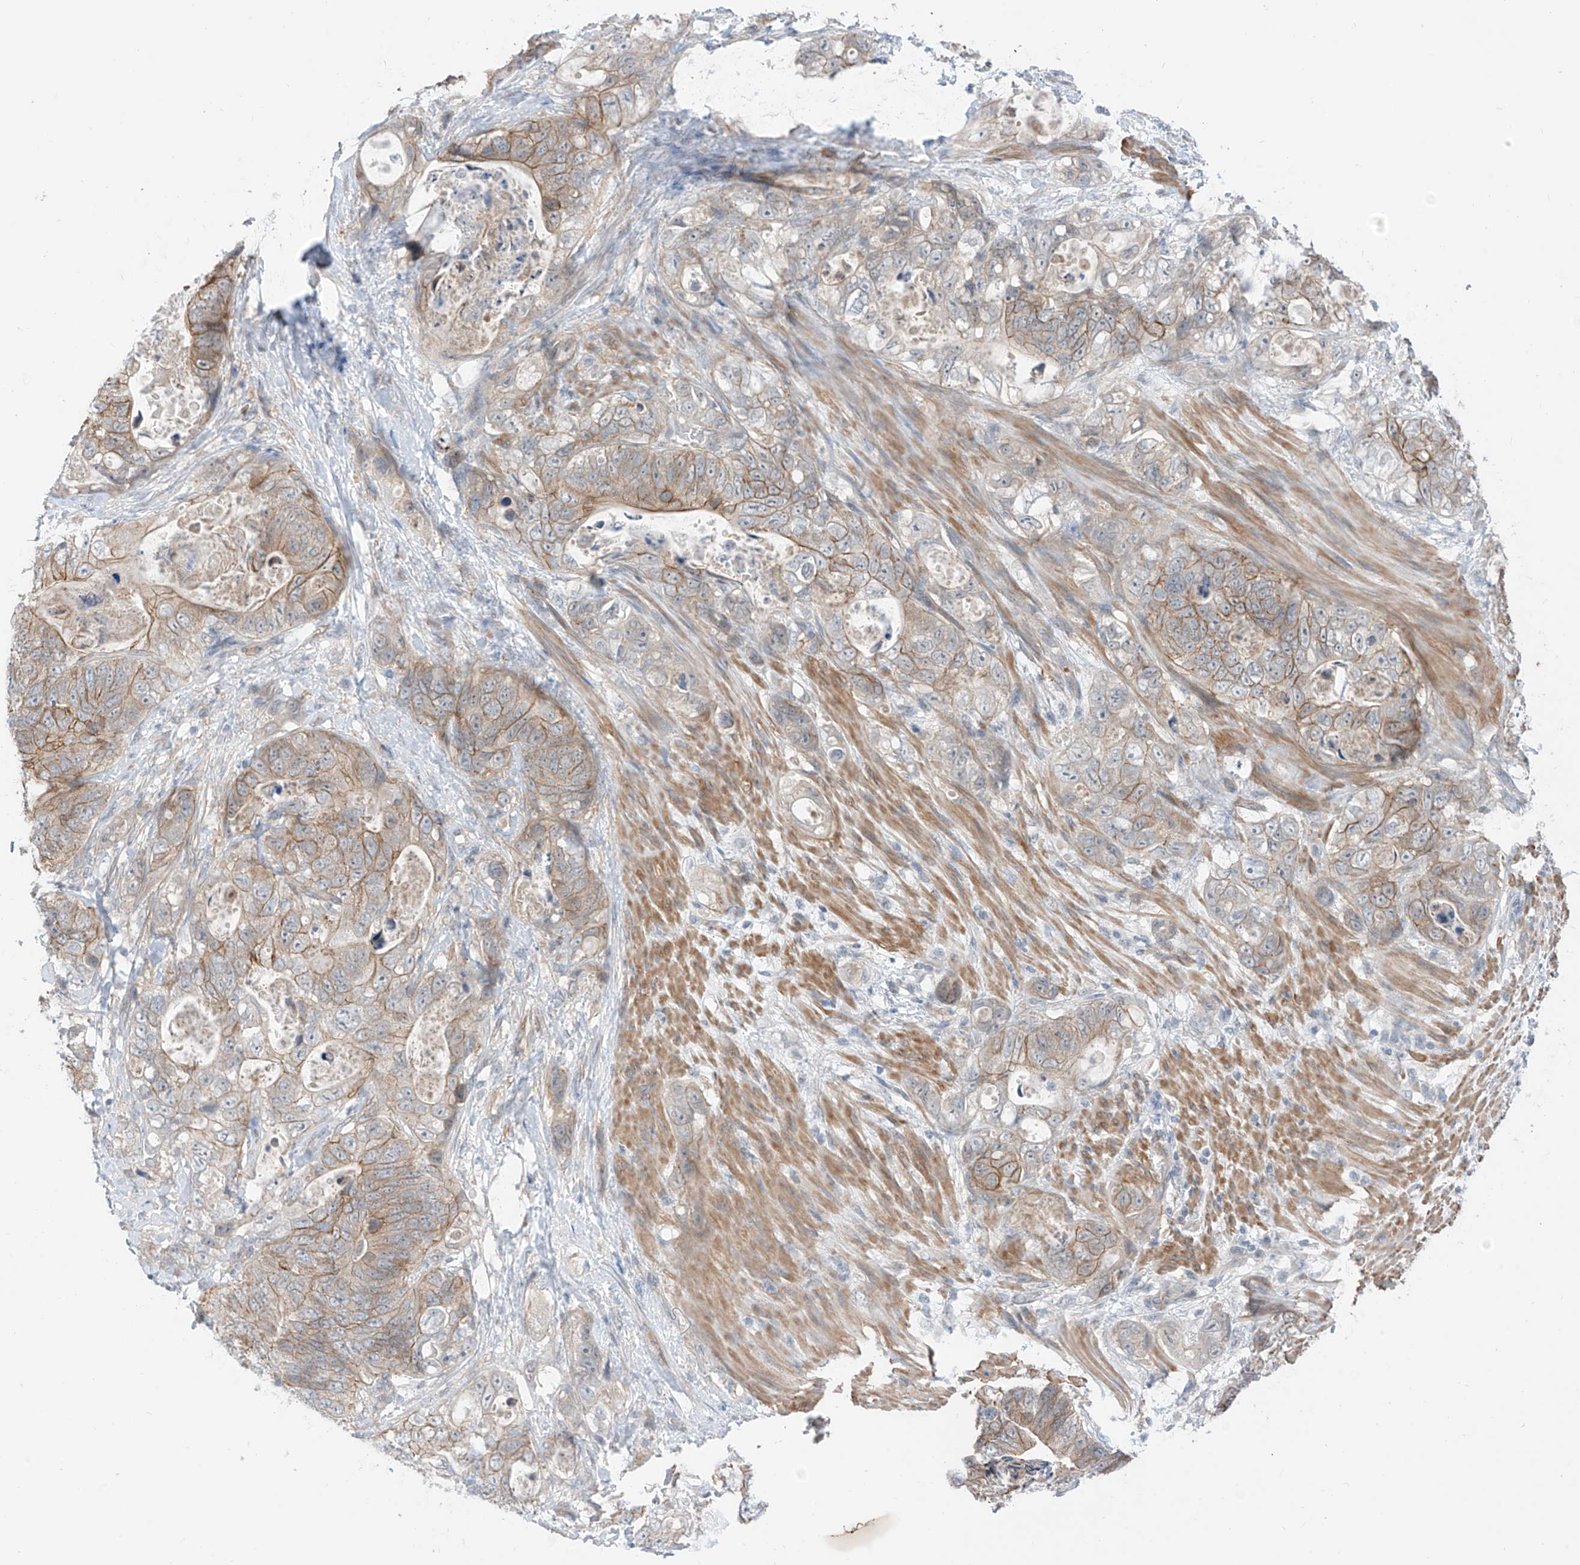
{"staining": {"intensity": "moderate", "quantity": ">75%", "location": "cytoplasmic/membranous"}, "tissue": "stomach cancer", "cell_type": "Tumor cells", "image_type": "cancer", "snomed": [{"axis": "morphology", "description": "Normal tissue, NOS"}, {"axis": "morphology", "description": "Adenocarcinoma, NOS"}, {"axis": "topography", "description": "Stomach"}], "caption": "Adenocarcinoma (stomach) tissue reveals moderate cytoplasmic/membranous staining in approximately >75% of tumor cells, visualized by immunohistochemistry.", "gene": "ABLIM2", "patient": {"sex": "female", "age": 89}}